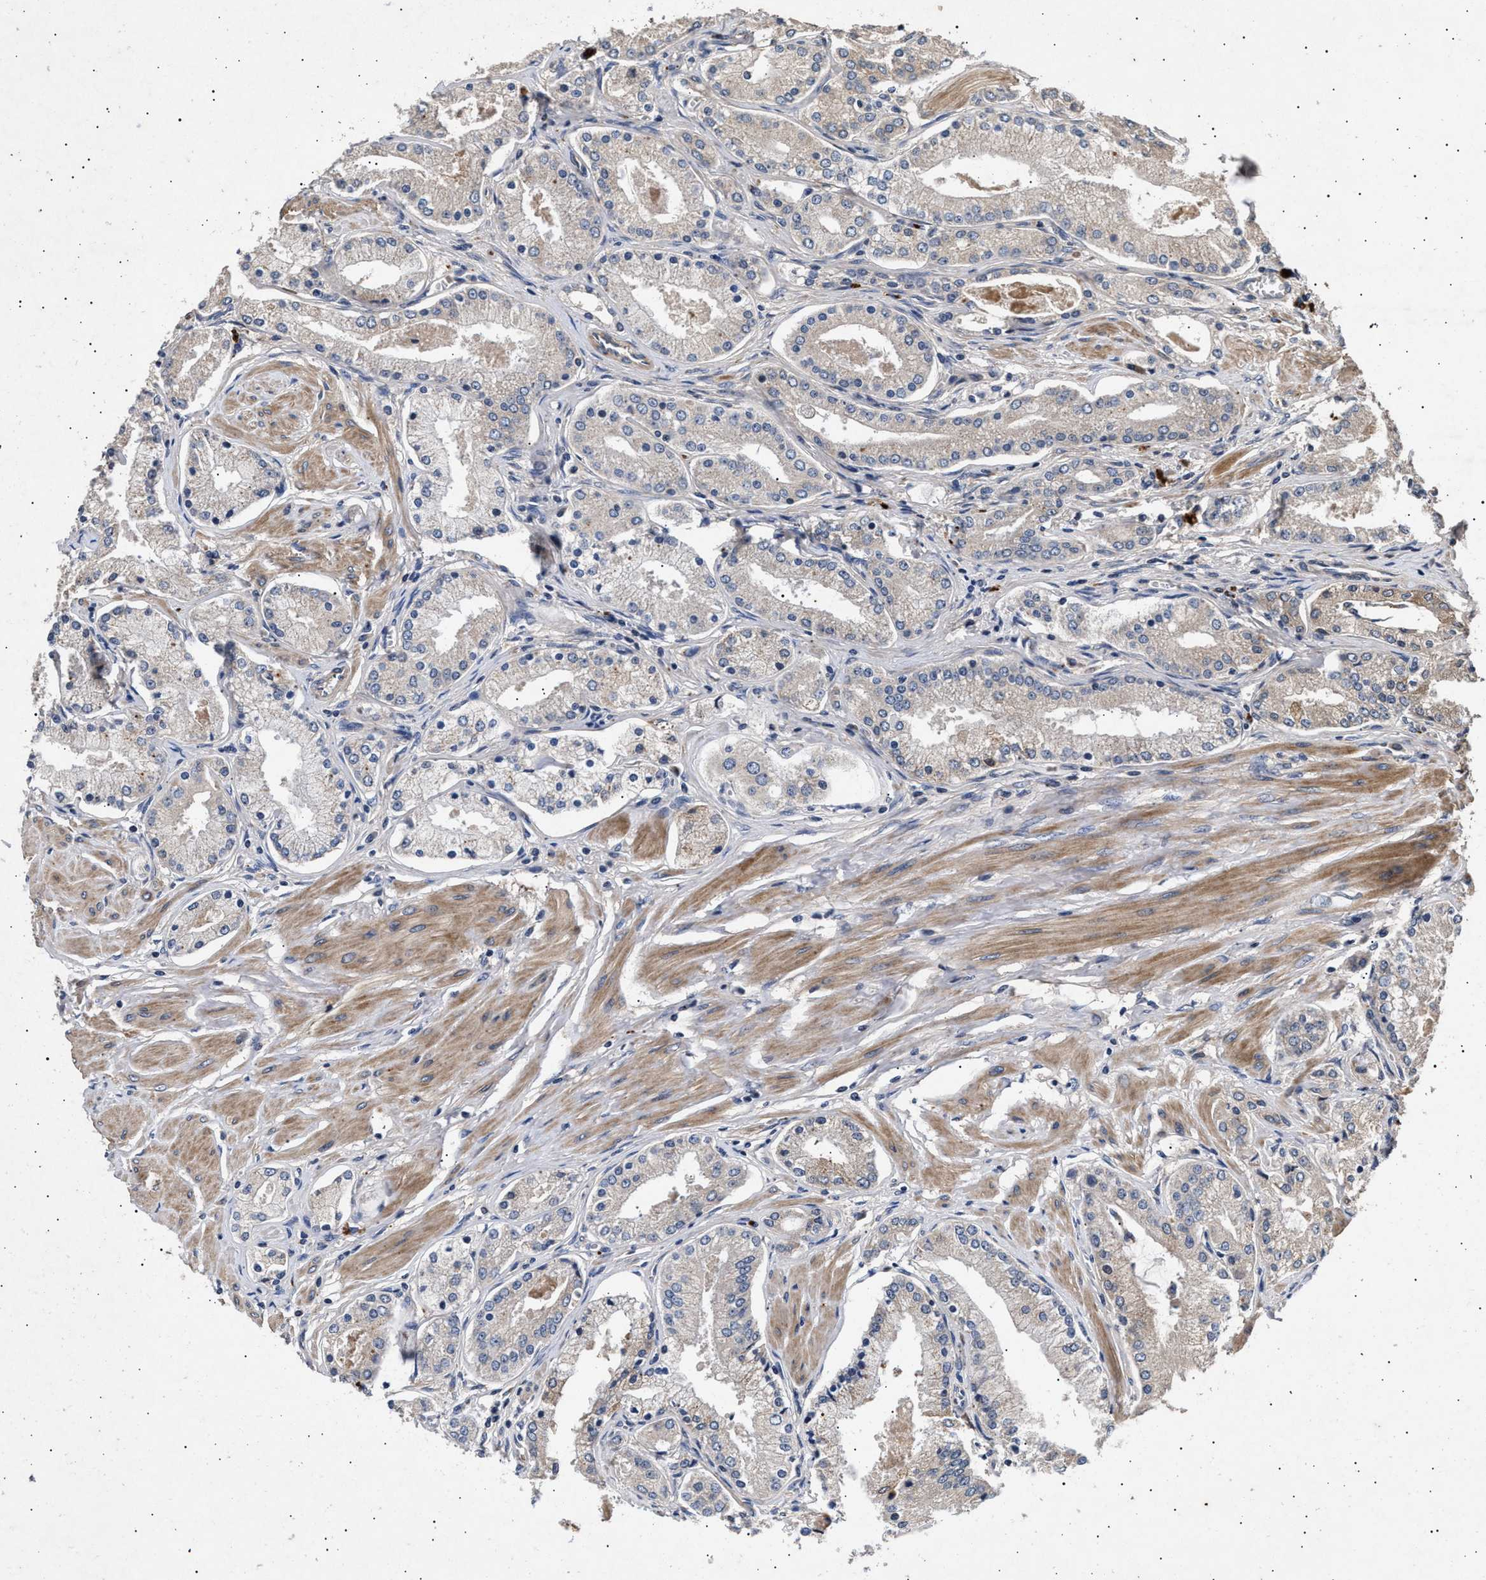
{"staining": {"intensity": "weak", "quantity": "<25%", "location": "cytoplasmic/membranous"}, "tissue": "prostate cancer", "cell_type": "Tumor cells", "image_type": "cancer", "snomed": [{"axis": "morphology", "description": "Adenocarcinoma, High grade"}, {"axis": "topography", "description": "Prostate"}], "caption": "A high-resolution histopathology image shows immunohistochemistry staining of high-grade adenocarcinoma (prostate), which displays no significant staining in tumor cells. The staining was performed using DAB (3,3'-diaminobenzidine) to visualize the protein expression in brown, while the nuclei were stained in blue with hematoxylin (Magnification: 20x).", "gene": "ITGB5", "patient": {"sex": "male", "age": 66}}